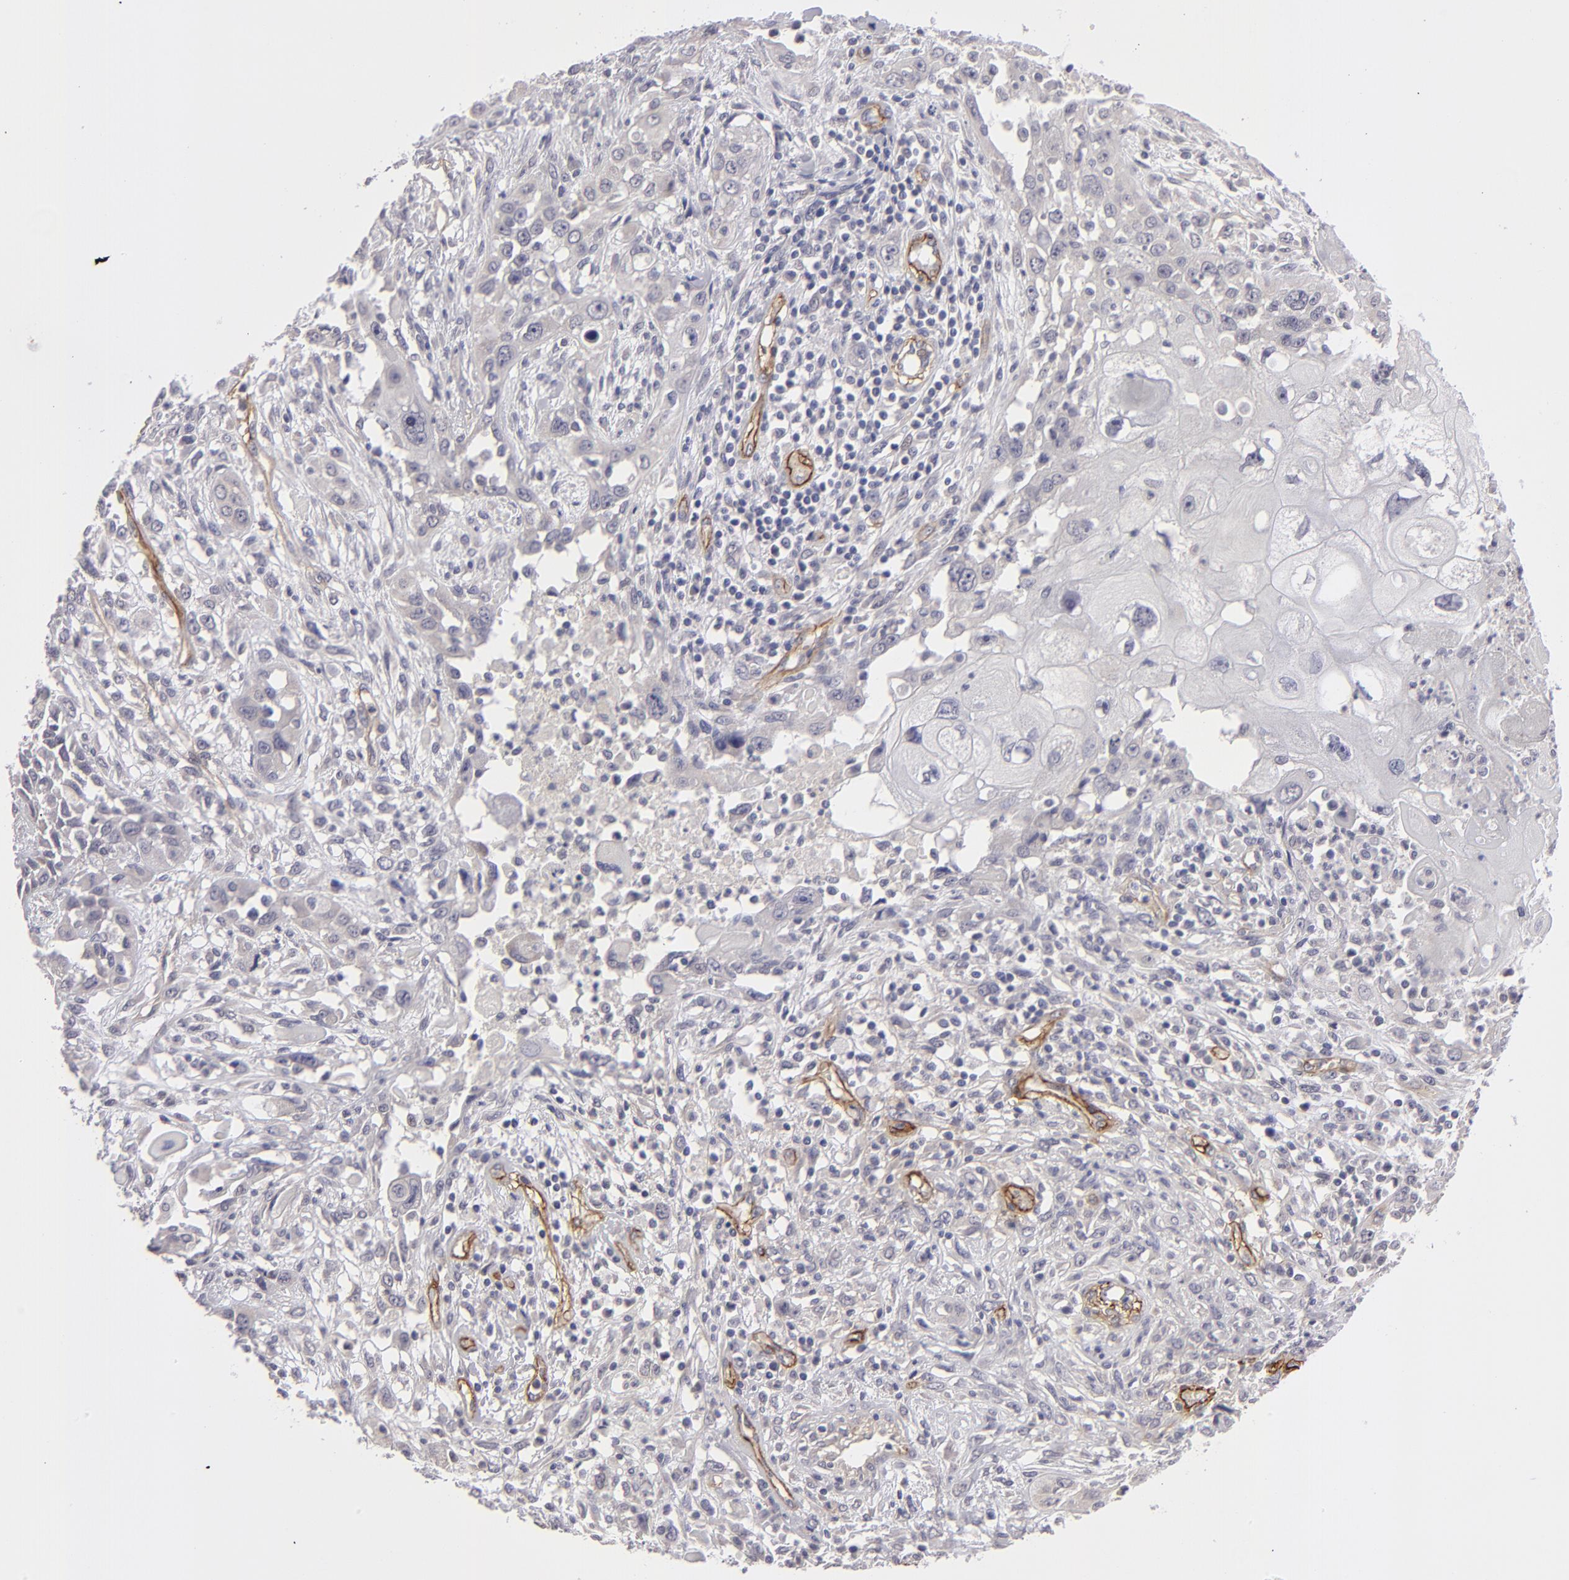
{"staining": {"intensity": "weak", "quantity": ">75%", "location": "cytoplasmic/membranous"}, "tissue": "head and neck cancer", "cell_type": "Tumor cells", "image_type": "cancer", "snomed": [{"axis": "morphology", "description": "Neoplasm, malignant, NOS"}, {"axis": "topography", "description": "Salivary gland"}, {"axis": "topography", "description": "Head-Neck"}], "caption": "Head and neck cancer (malignant neoplasm) stained with immunohistochemistry demonstrates weak cytoplasmic/membranous positivity in approximately >75% of tumor cells.", "gene": "ZNF175", "patient": {"sex": "male", "age": 43}}